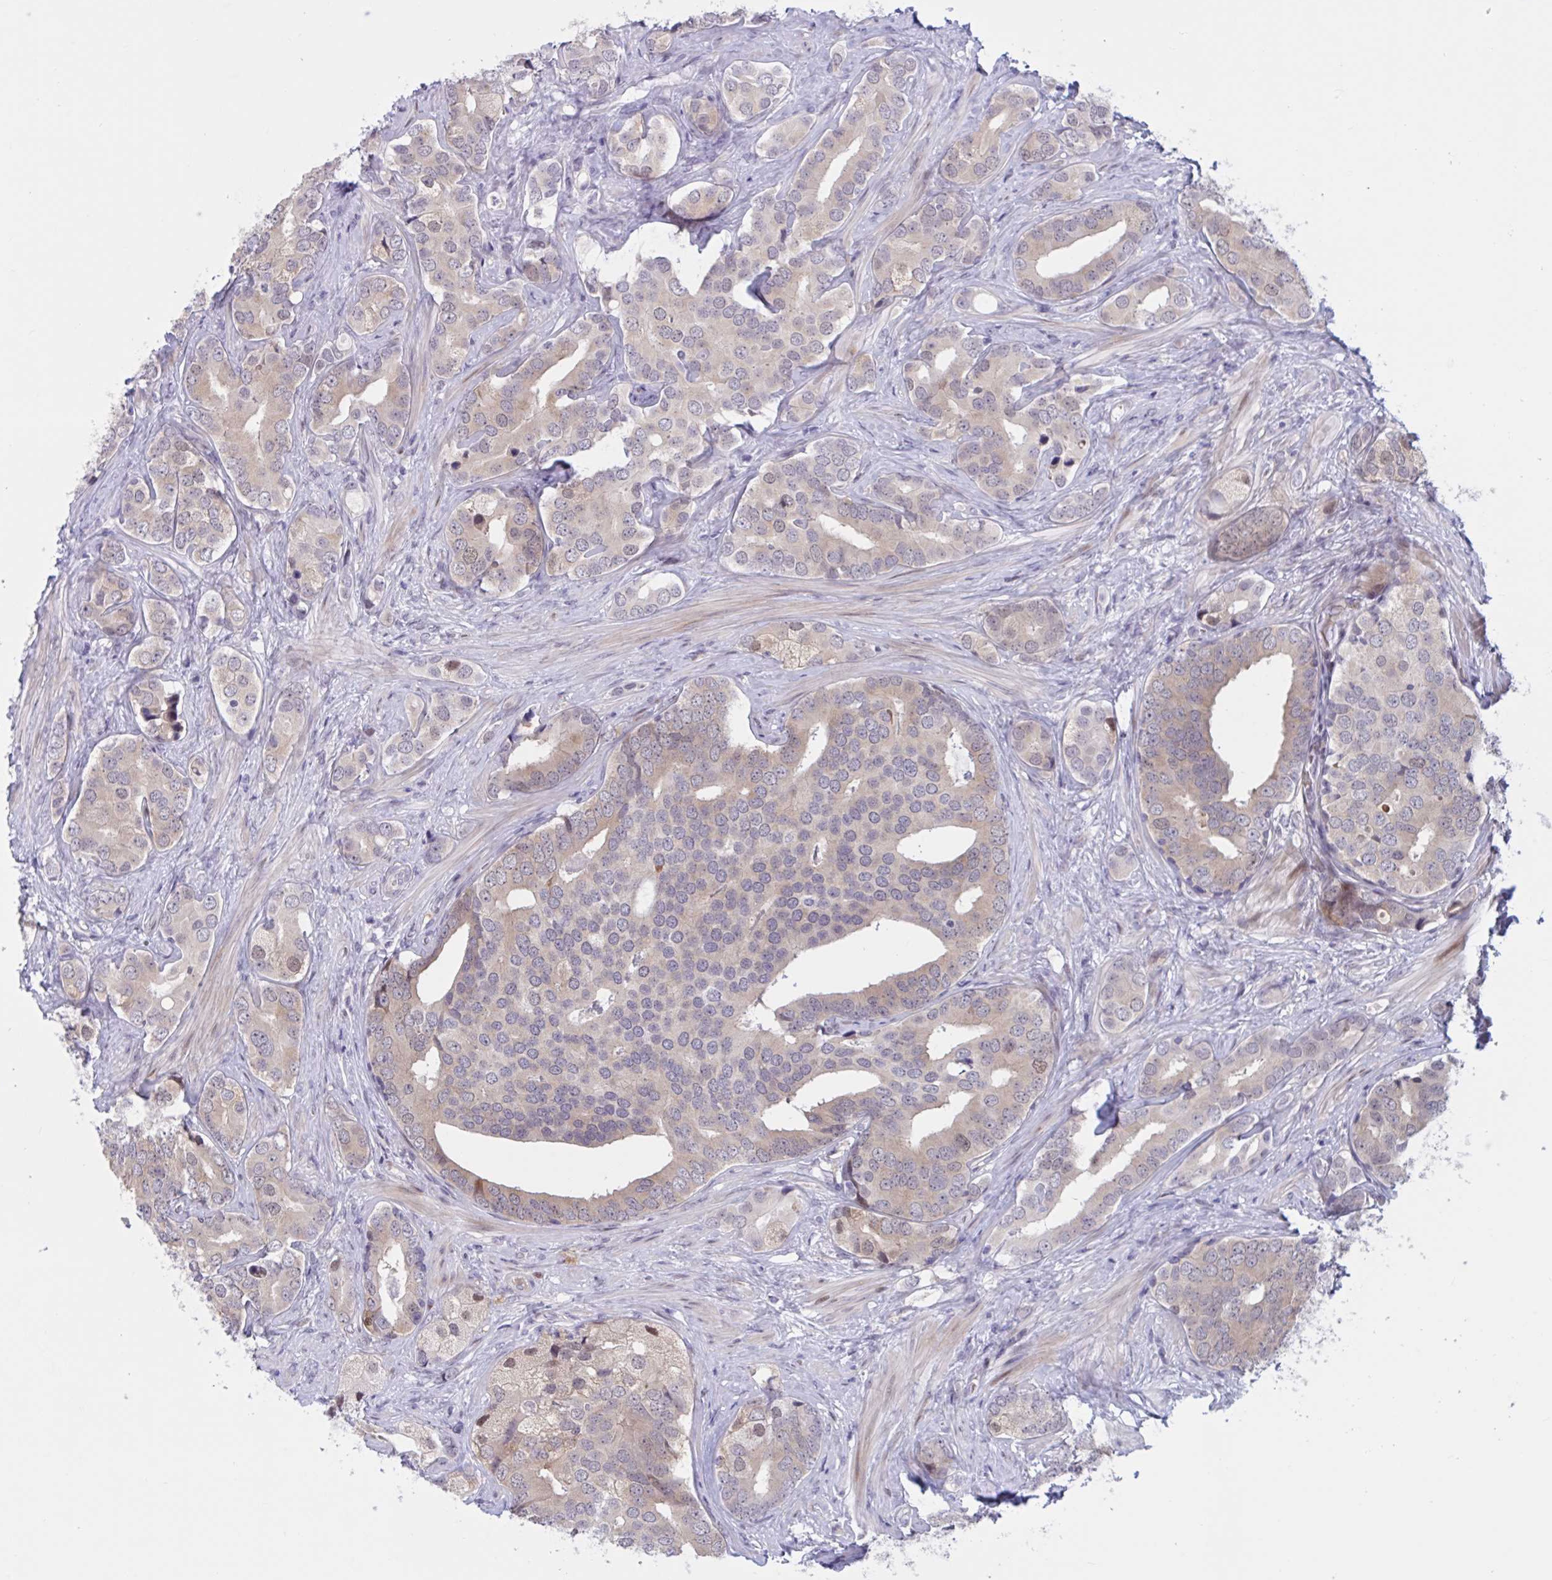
{"staining": {"intensity": "weak", "quantity": "<25%", "location": "nuclear"}, "tissue": "prostate cancer", "cell_type": "Tumor cells", "image_type": "cancer", "snomed": [{"axis": "morphology", "description": "Adenocarcinoma, High grade"}, {"axis": "topography", "description": "Prostate"}], "caption": "Immunohistochemical staining of human adenocarcinoma (high-grade) (prostate) displays no significant staining in tumor cells.", "gene": "RBL1", "patient": {"sex": "male", "age": 62}}